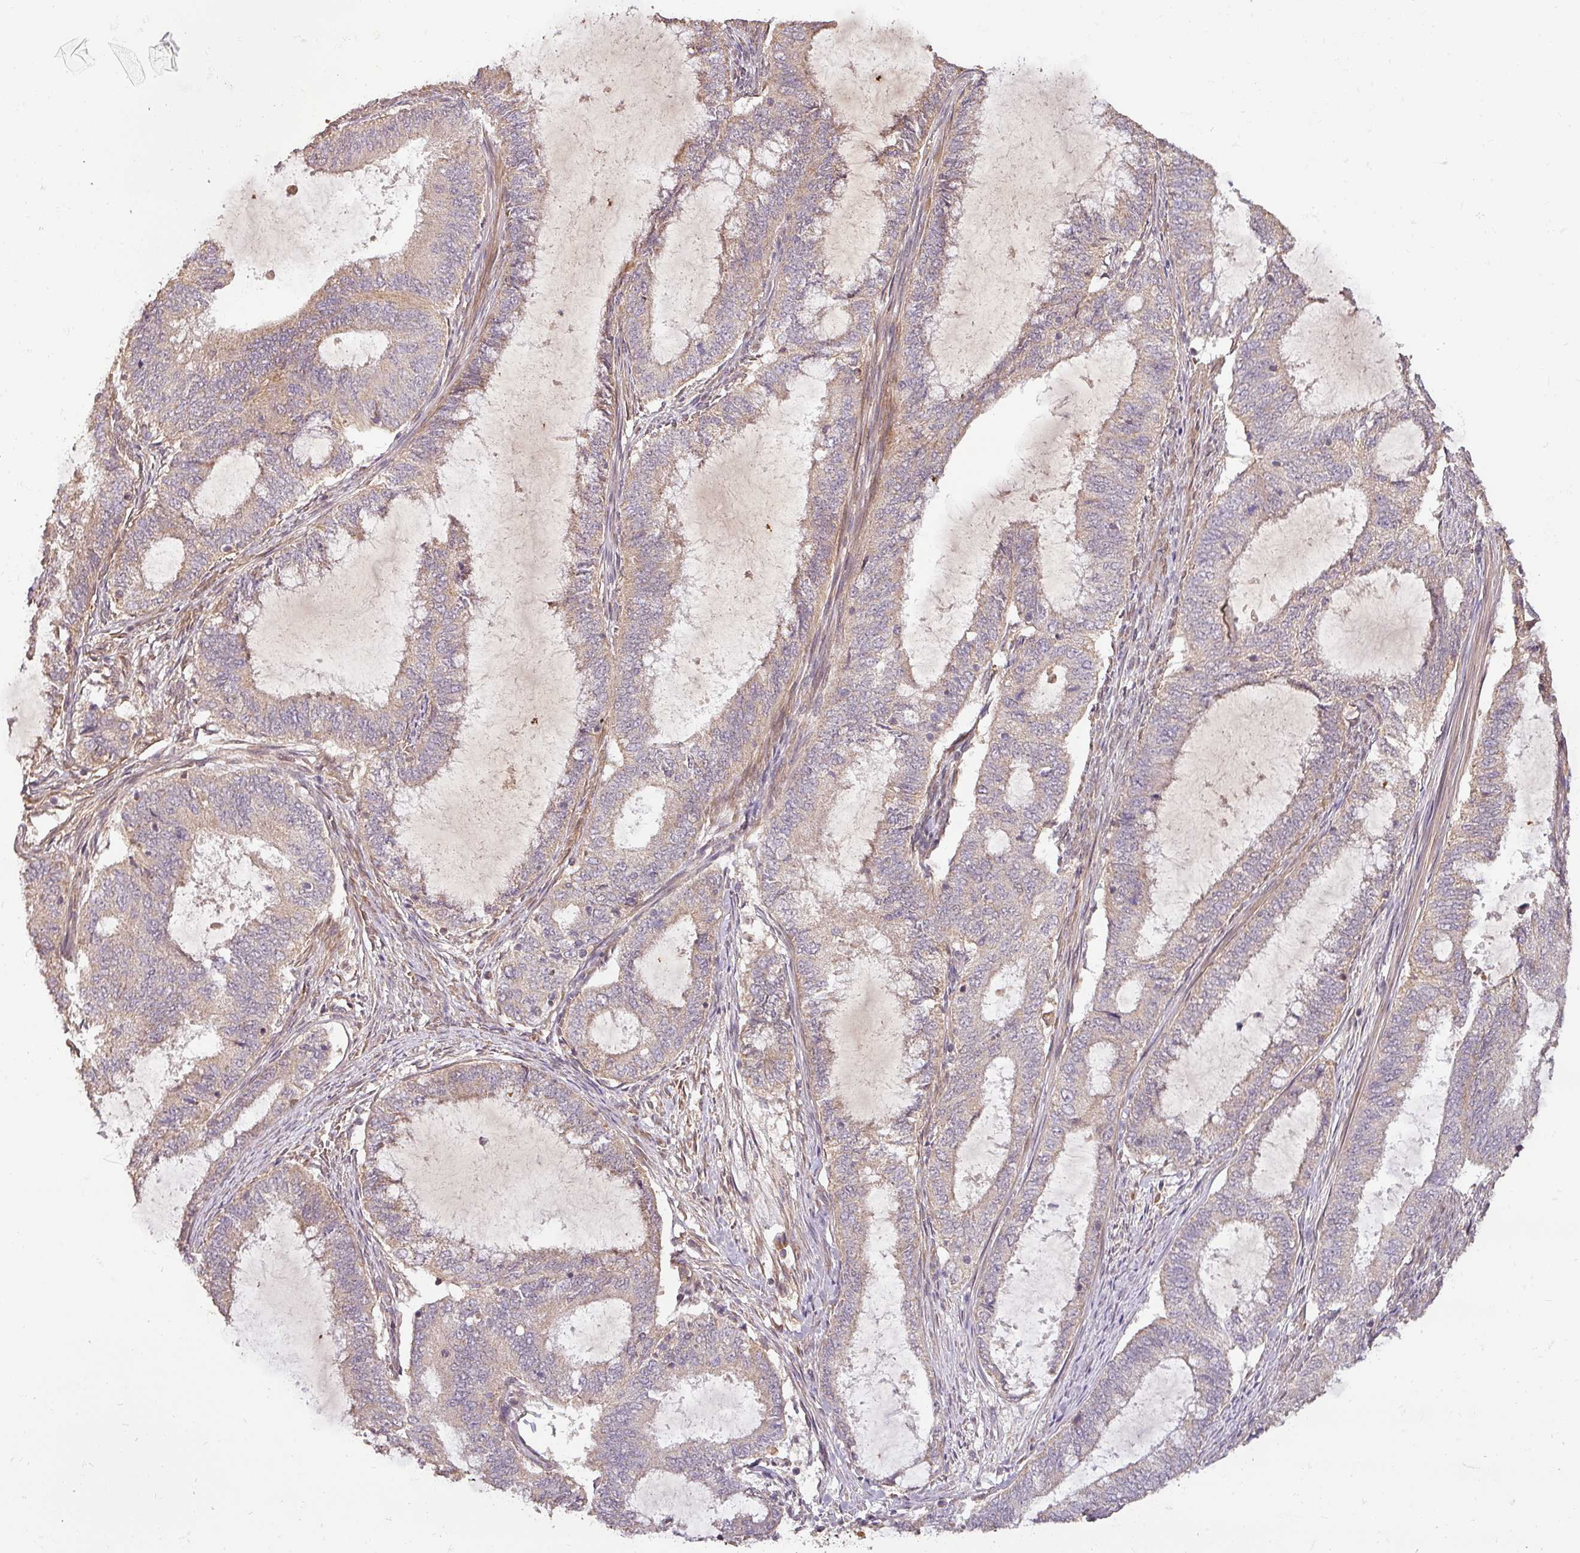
{"staining": {"intensity": "negative", "quantity": "none", "location": "none"}, "tissue": "endometrial cancer", "cell_type": "Tumor cells", "image_type": "cancer", "snomed": [{"axis": "morphology", "description": "Adenocarcinoma, NOS"}, {"axis": "topography", "description": "Endometrium"}], "caption": "Immunohistochemical staining of adenocarcinoma (endometrial) displays no significant staining in tumor cells.", "gene": "BPIFB3", "patient": {"sex": "female", "age": 51}}